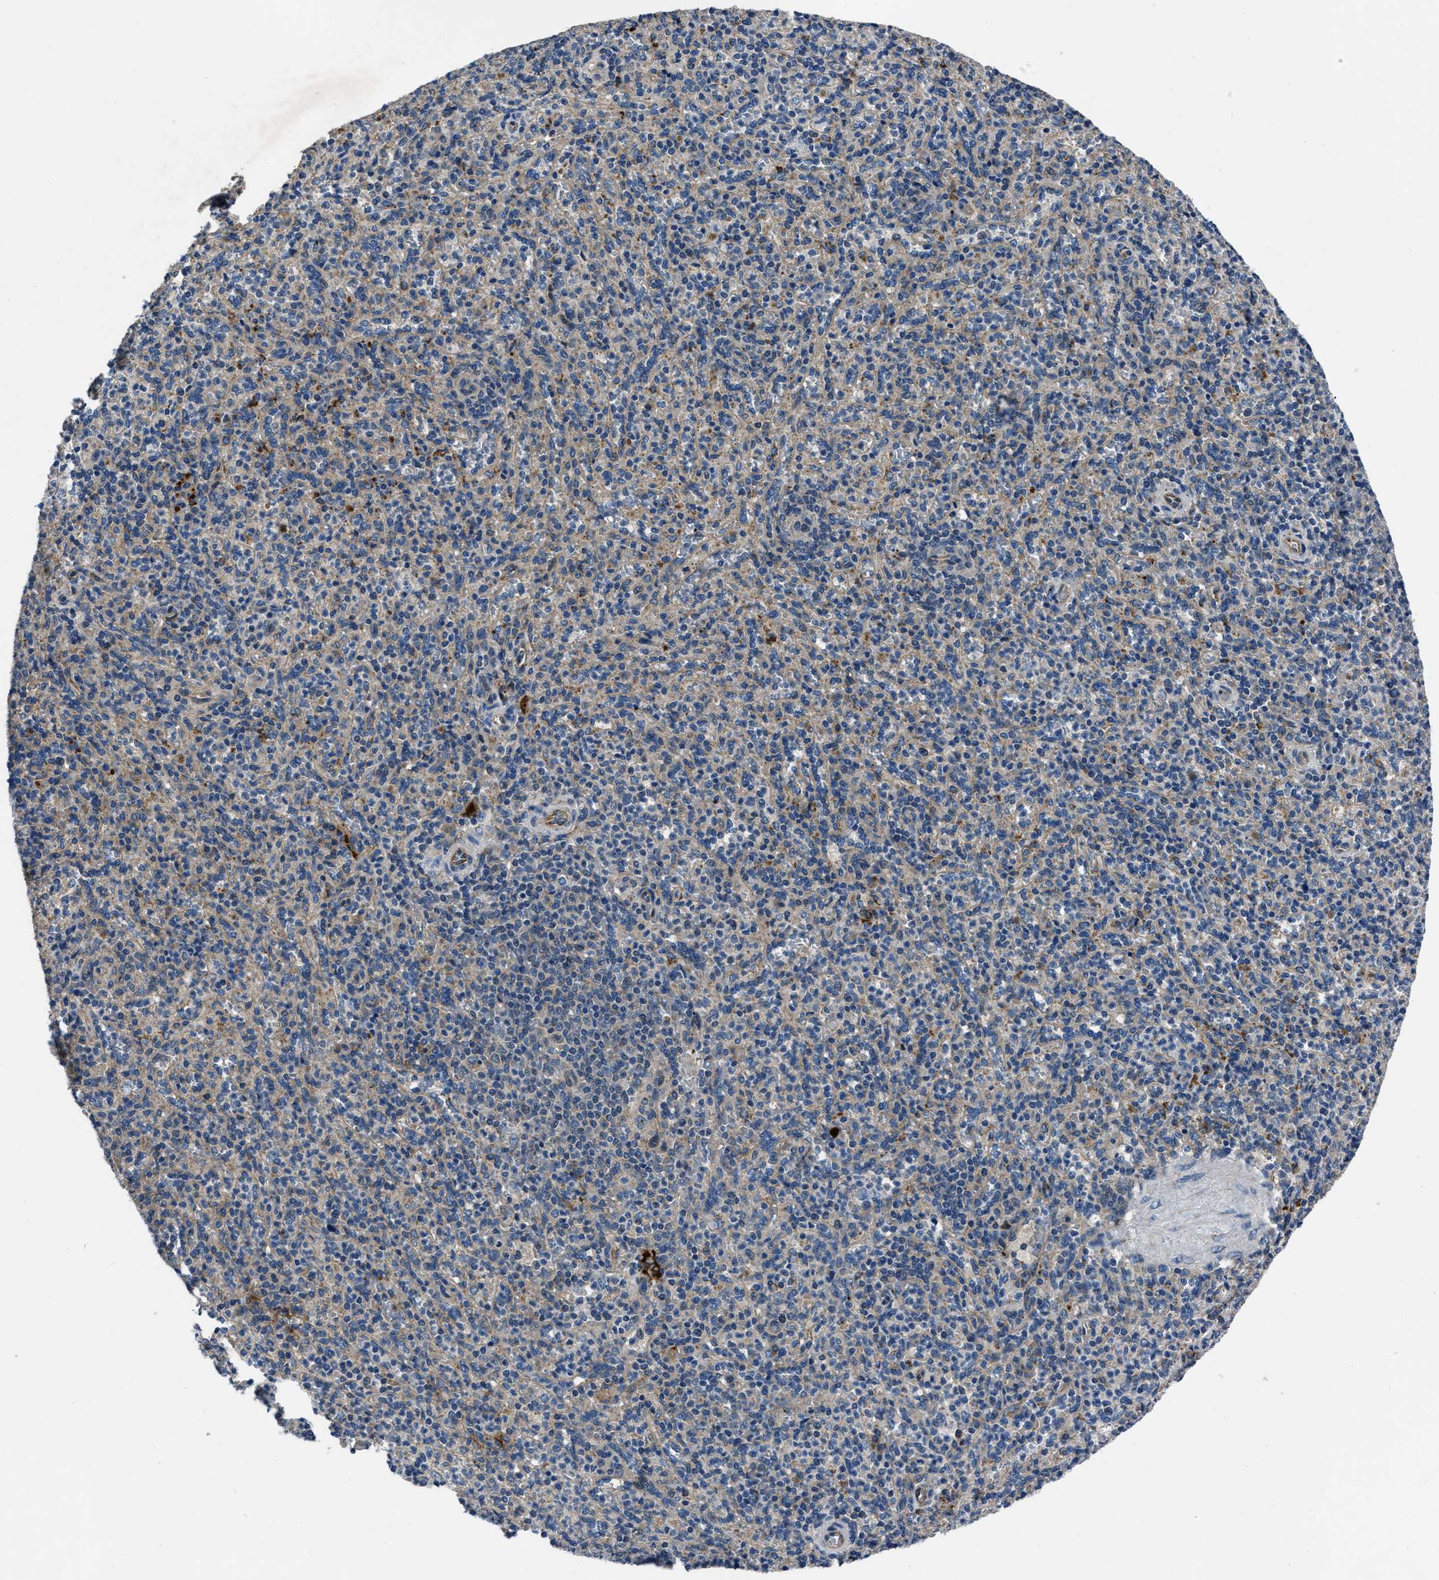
{"staining": {"intensity": "negative", "quantity": "none", "location": "none"}, "tissue": "spleen", "cell_type": "Cells in red pulp", "image_type": "normal", "snomed": [{"axis": "morphology", "description": "Normal tissue, NOS"}, {"axis": "topography", "description": "Spleen"}], "caption": "The micrograph displays no significant expression in cells in red pulp of spleen. Nuclei are stained in blue.", "gene": "ERC1", "patient": {"sex": "male", "age": 36}}